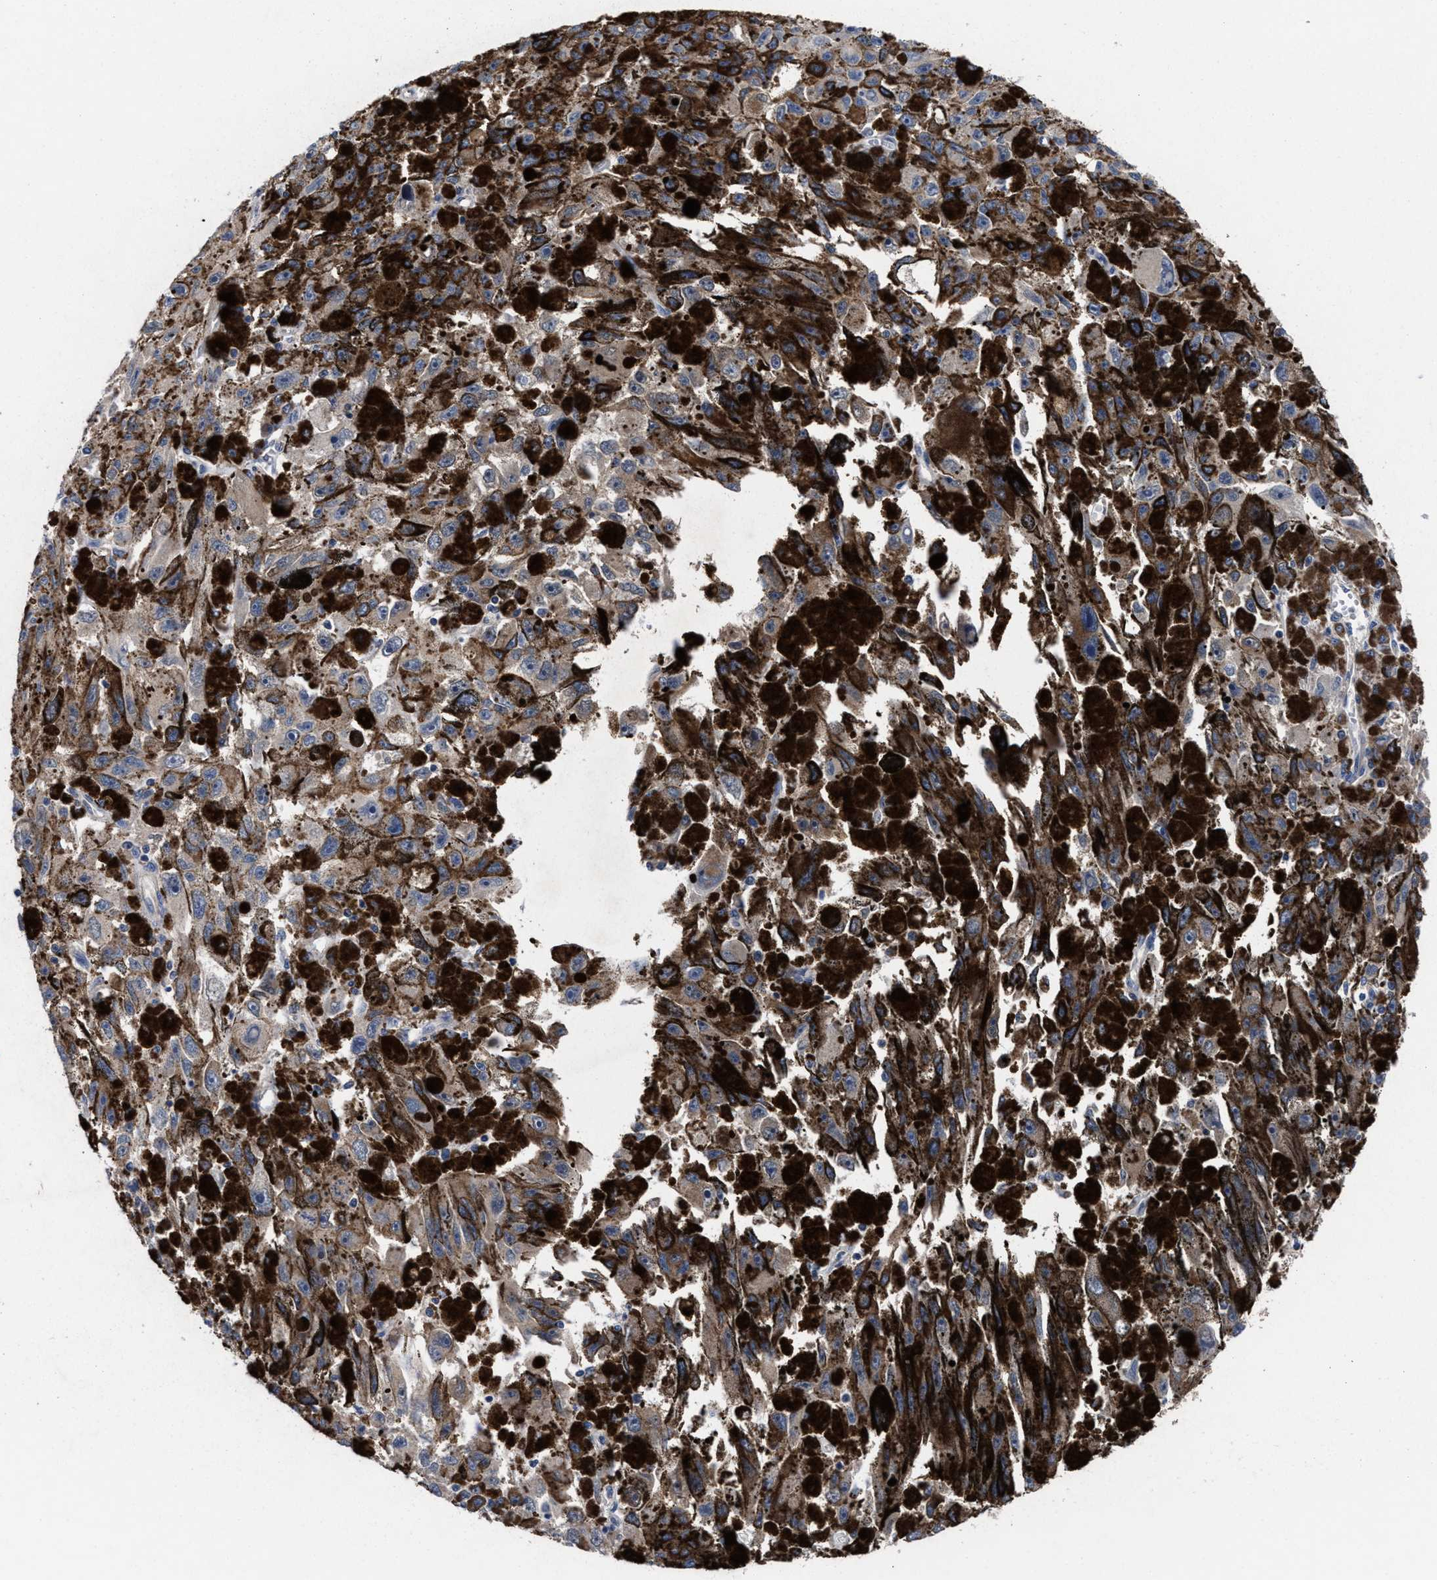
{"staining": {"intensity": "weak", "quantity": "25%-75%", "location": "cytoplasmic/membranous"}, "tissue": "melanoma", "cell_type": "Tumor cells", "image_type": "cancer", "snomed": [{"axis": "morphology", "description": "Malignant melanoma, NOS"}, {"axis": "topography", "description": "Skin"}], "caption": "Brown immunohistochemical staining in human malignant melanoma shows weak cytoplasmic/membranous staining in about 25%-75% of tumor cells. (DAB = brown stain, brightfield microscopy at high magnification).", "gene": "TXNDC17", "patient": {"sex": "female", "age": 104}}